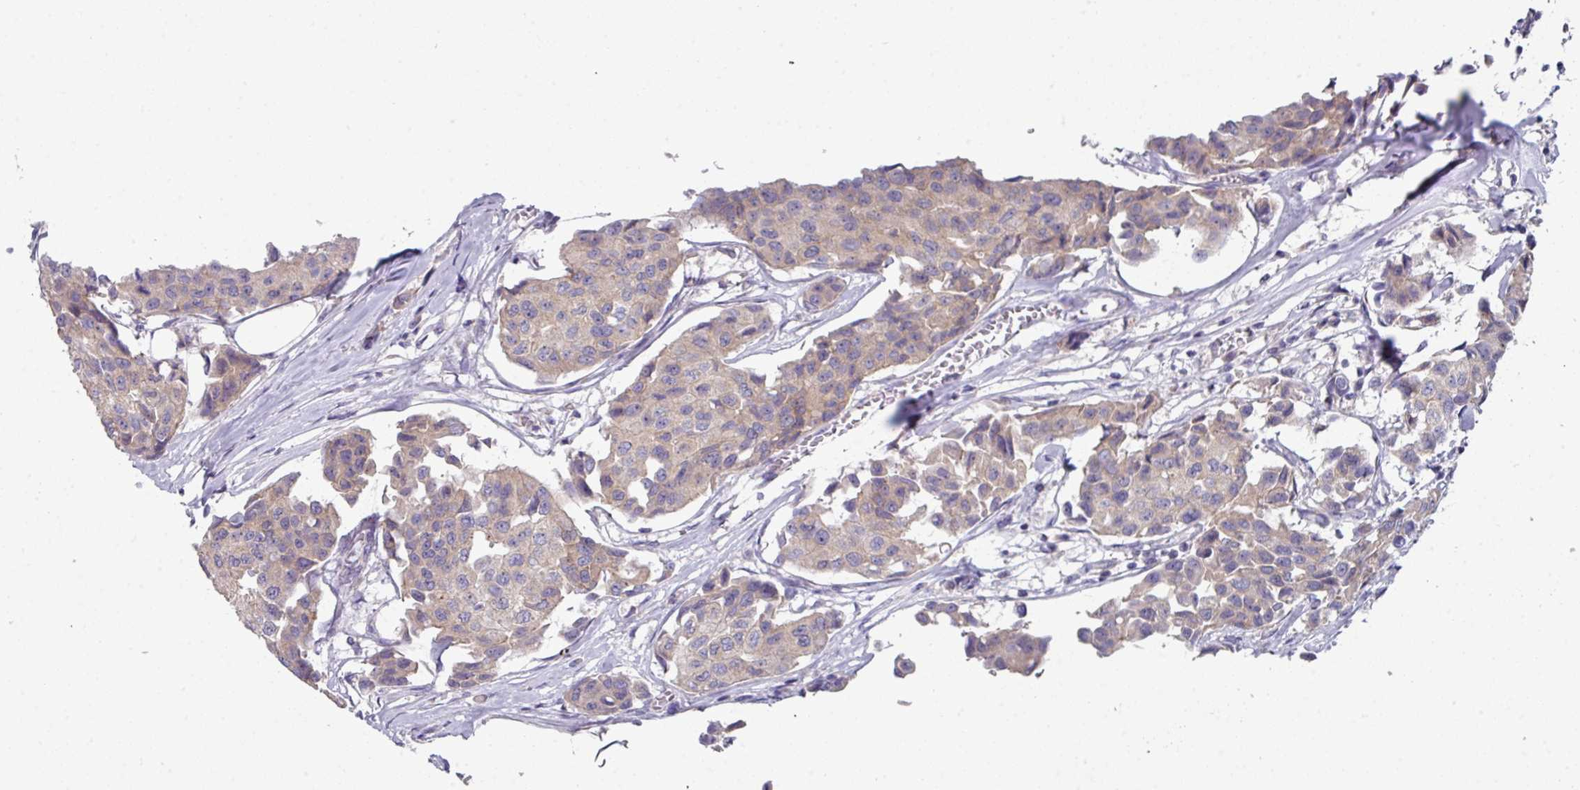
{"staining": {"intensity": "weak", "quantity": "25%-75%", "location": "cytoplasmic/membranous"}, "tissue": "breast cancer", "cell_type": "Tumor cells", "image_type": "cancer", "snomed": [{"axis": "morphology", "description": "Duct carcinoma"}, {"axis": "topography", "description": "Breast"}], "caption": "This is a photomicrograph of IHC staining of breast cancer, which shows weak staining in the cytoplasmic/membranous of tumor cells.", "gene": "DCAF12L2", "patient": {"sex": "female", "age": 80}}